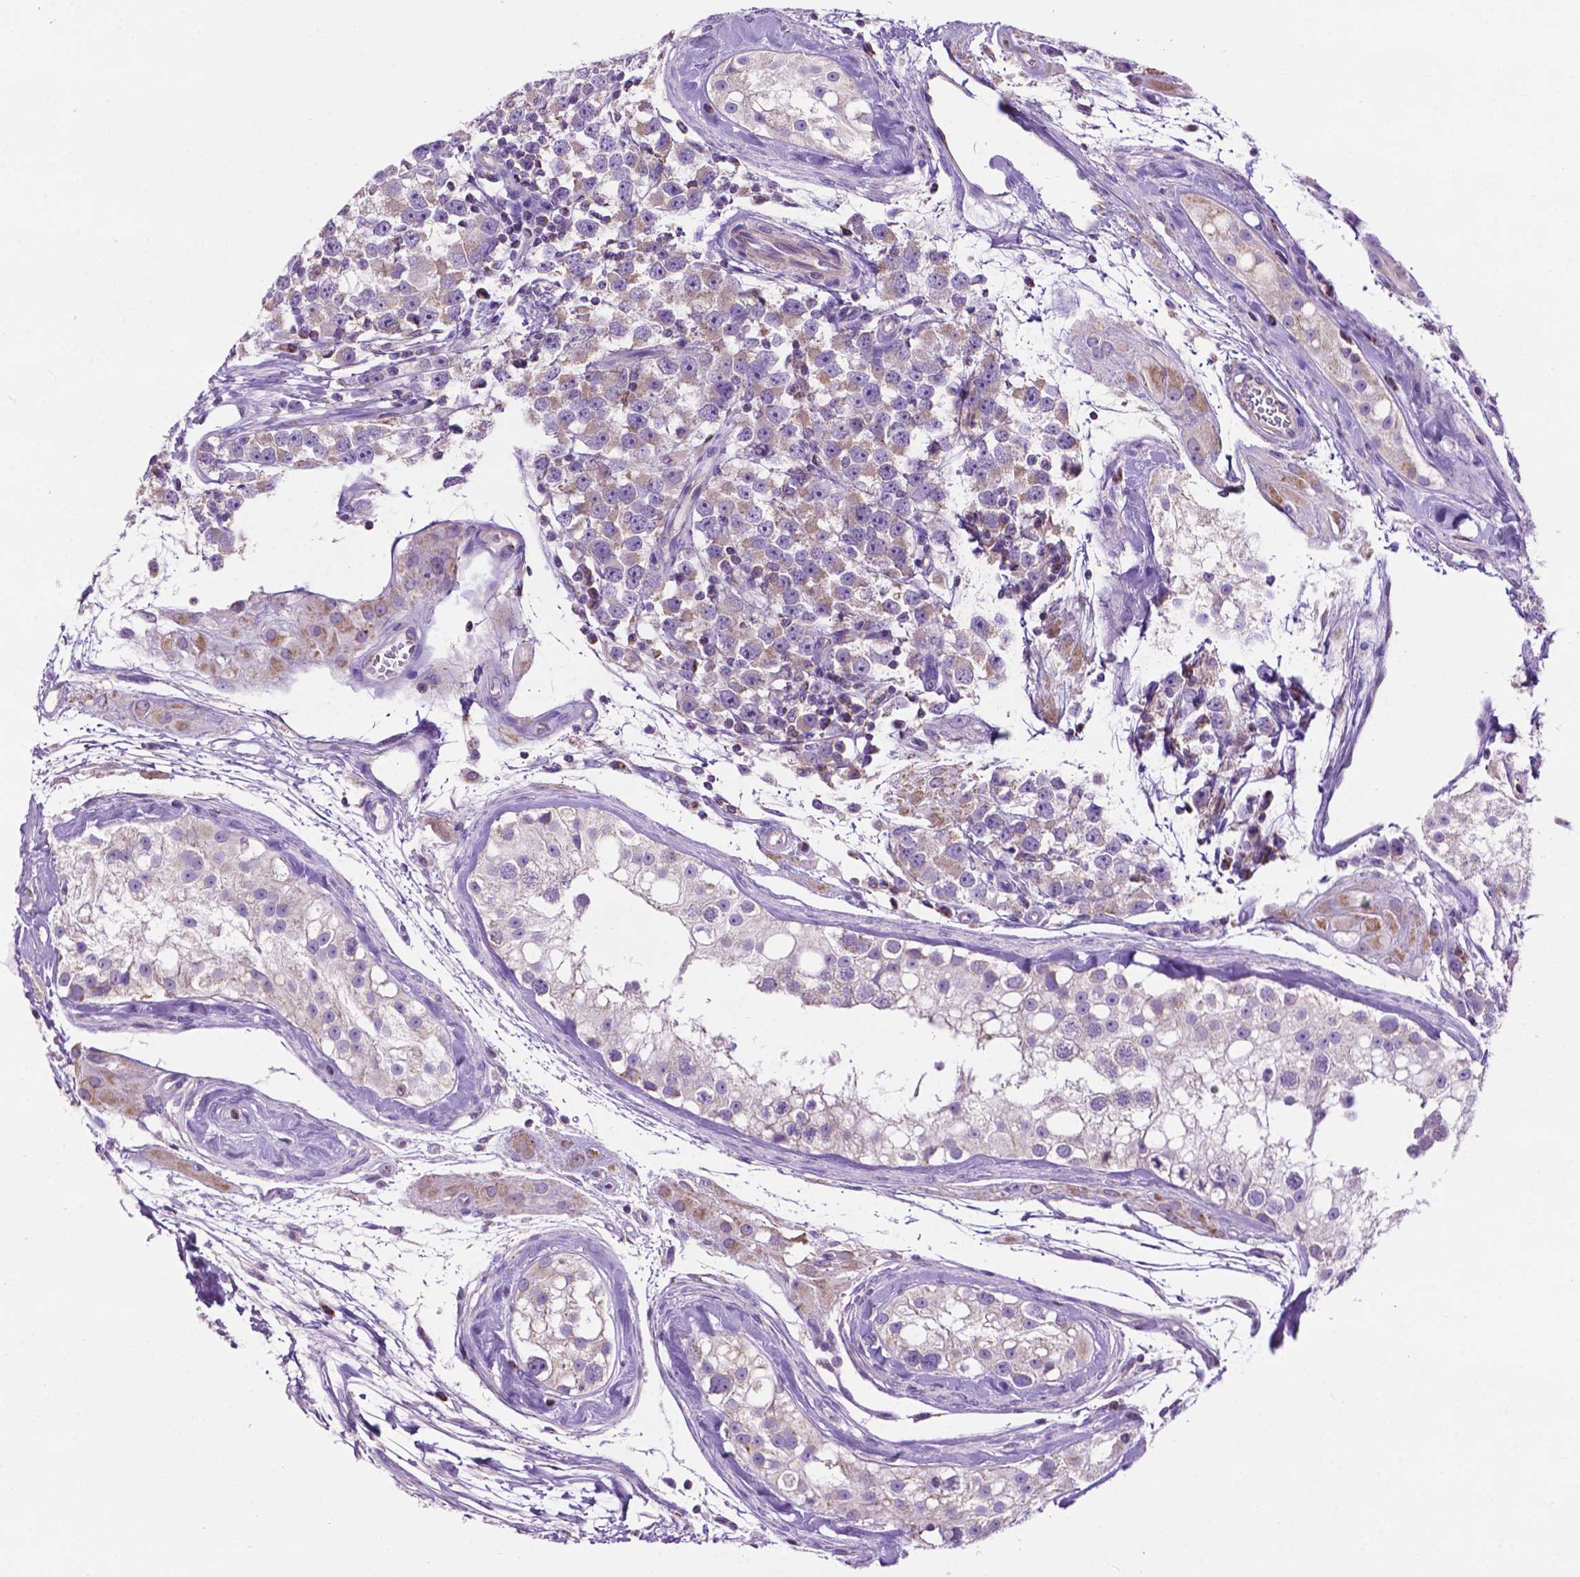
{"staining": {"intensity": "weak", "quantity": "25%-75%", "location": "cytoplasmic/membranous"}, "tissue": "testis cancer", "cell_type": "Tumor cells", "image_type": "cancer", "snomed": [{"axis": "morphology", "description": "Seminoma, NOS"}, {"axis": "topography", "description": "Testis"}], "caption": "Immunohistochemical staining of human testis seminoma exhibits low levels of weak cytoplasmic/membranous protein staining in approximately 25%-75% of tumor cells.", "gene": "PHYHIP", "patient": {"sex": "male", "age": 34}}